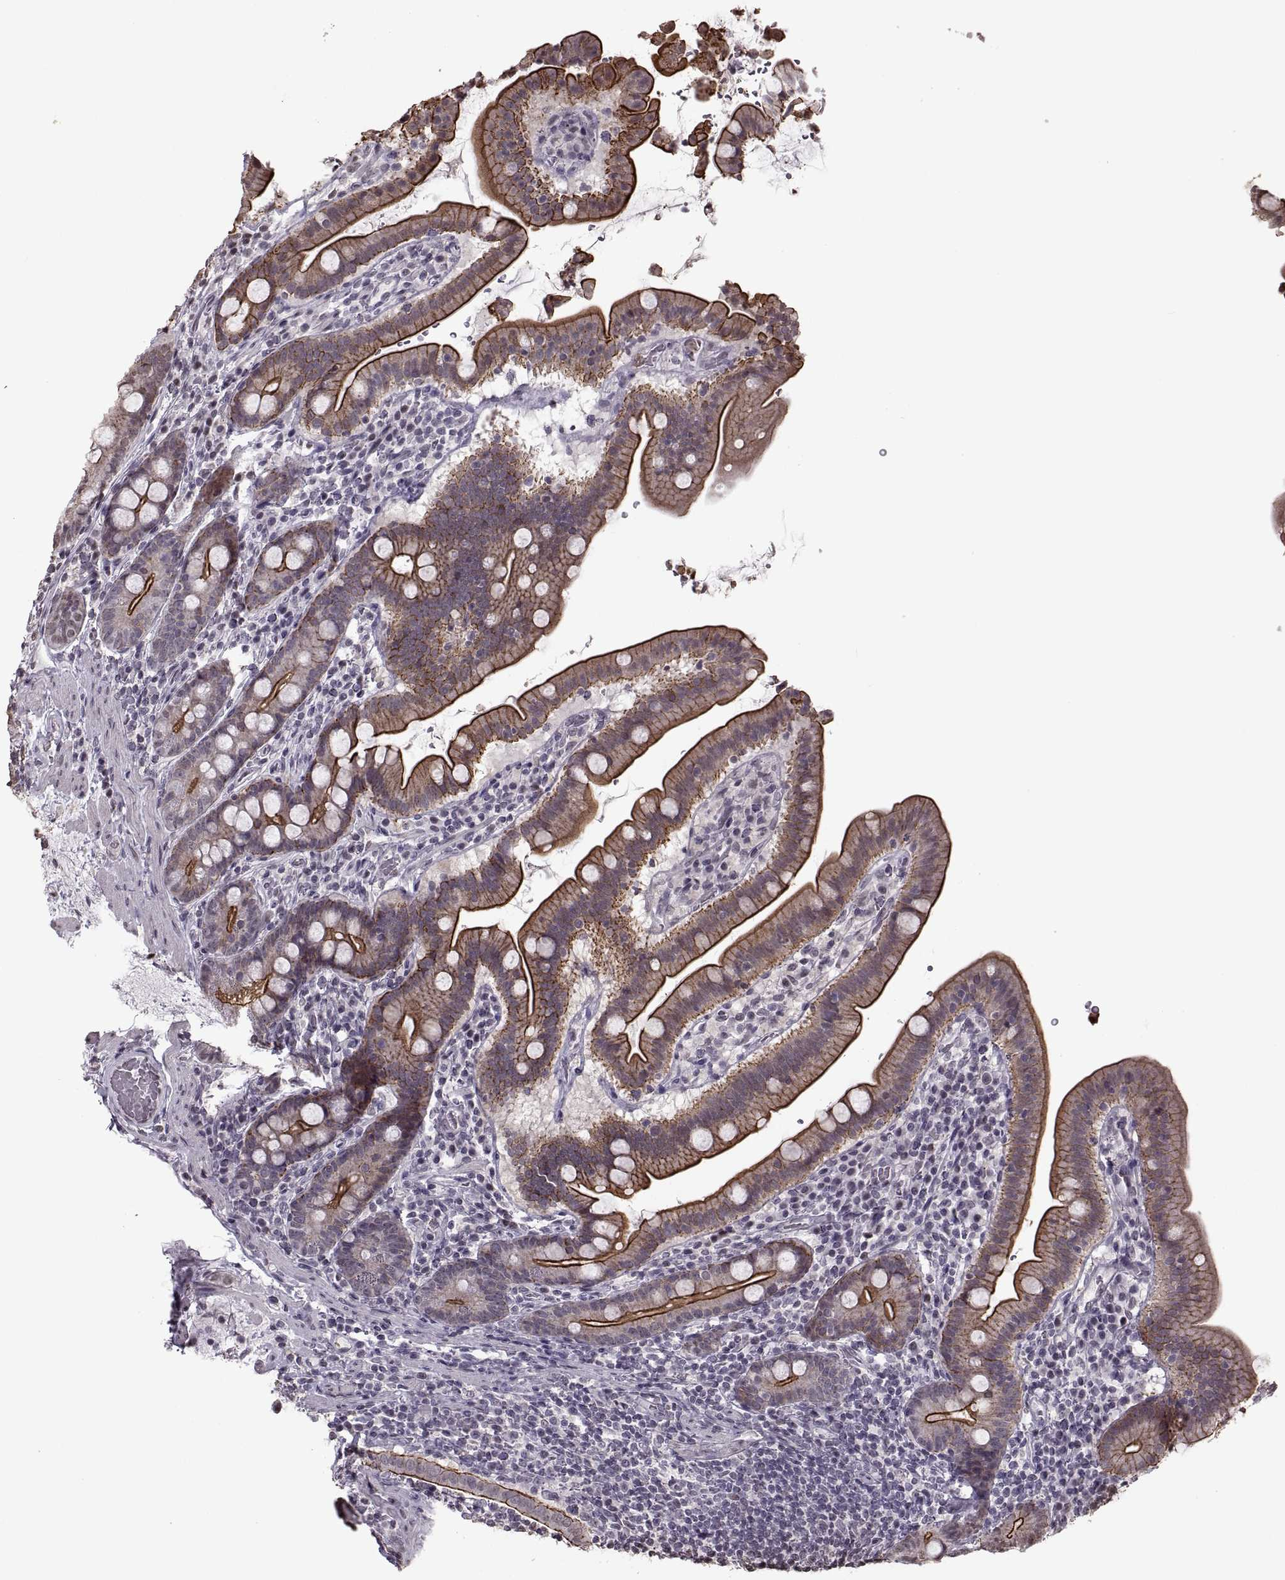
{"staining": {"intensity": "strong", "quantity": "25%-75%", "location": "cytoplasmic/membranous"}, "tissue": "small intestine", "cell_type": "Glandular cells", "image_type": "normal", "snomed": [{"axis": "morphology", "description": "Normal tissue, NOS"}, {"axis": "topography", "description": "Small intestine"}], "caption": "Small intestine was stained to show a protein in brown. There is high levels of strong cytoplasmic/membranous expression in approximately 25%-75% of glandular cells.", "gene": "PALS1", "patient": {"sex": "male", "age": 26}}